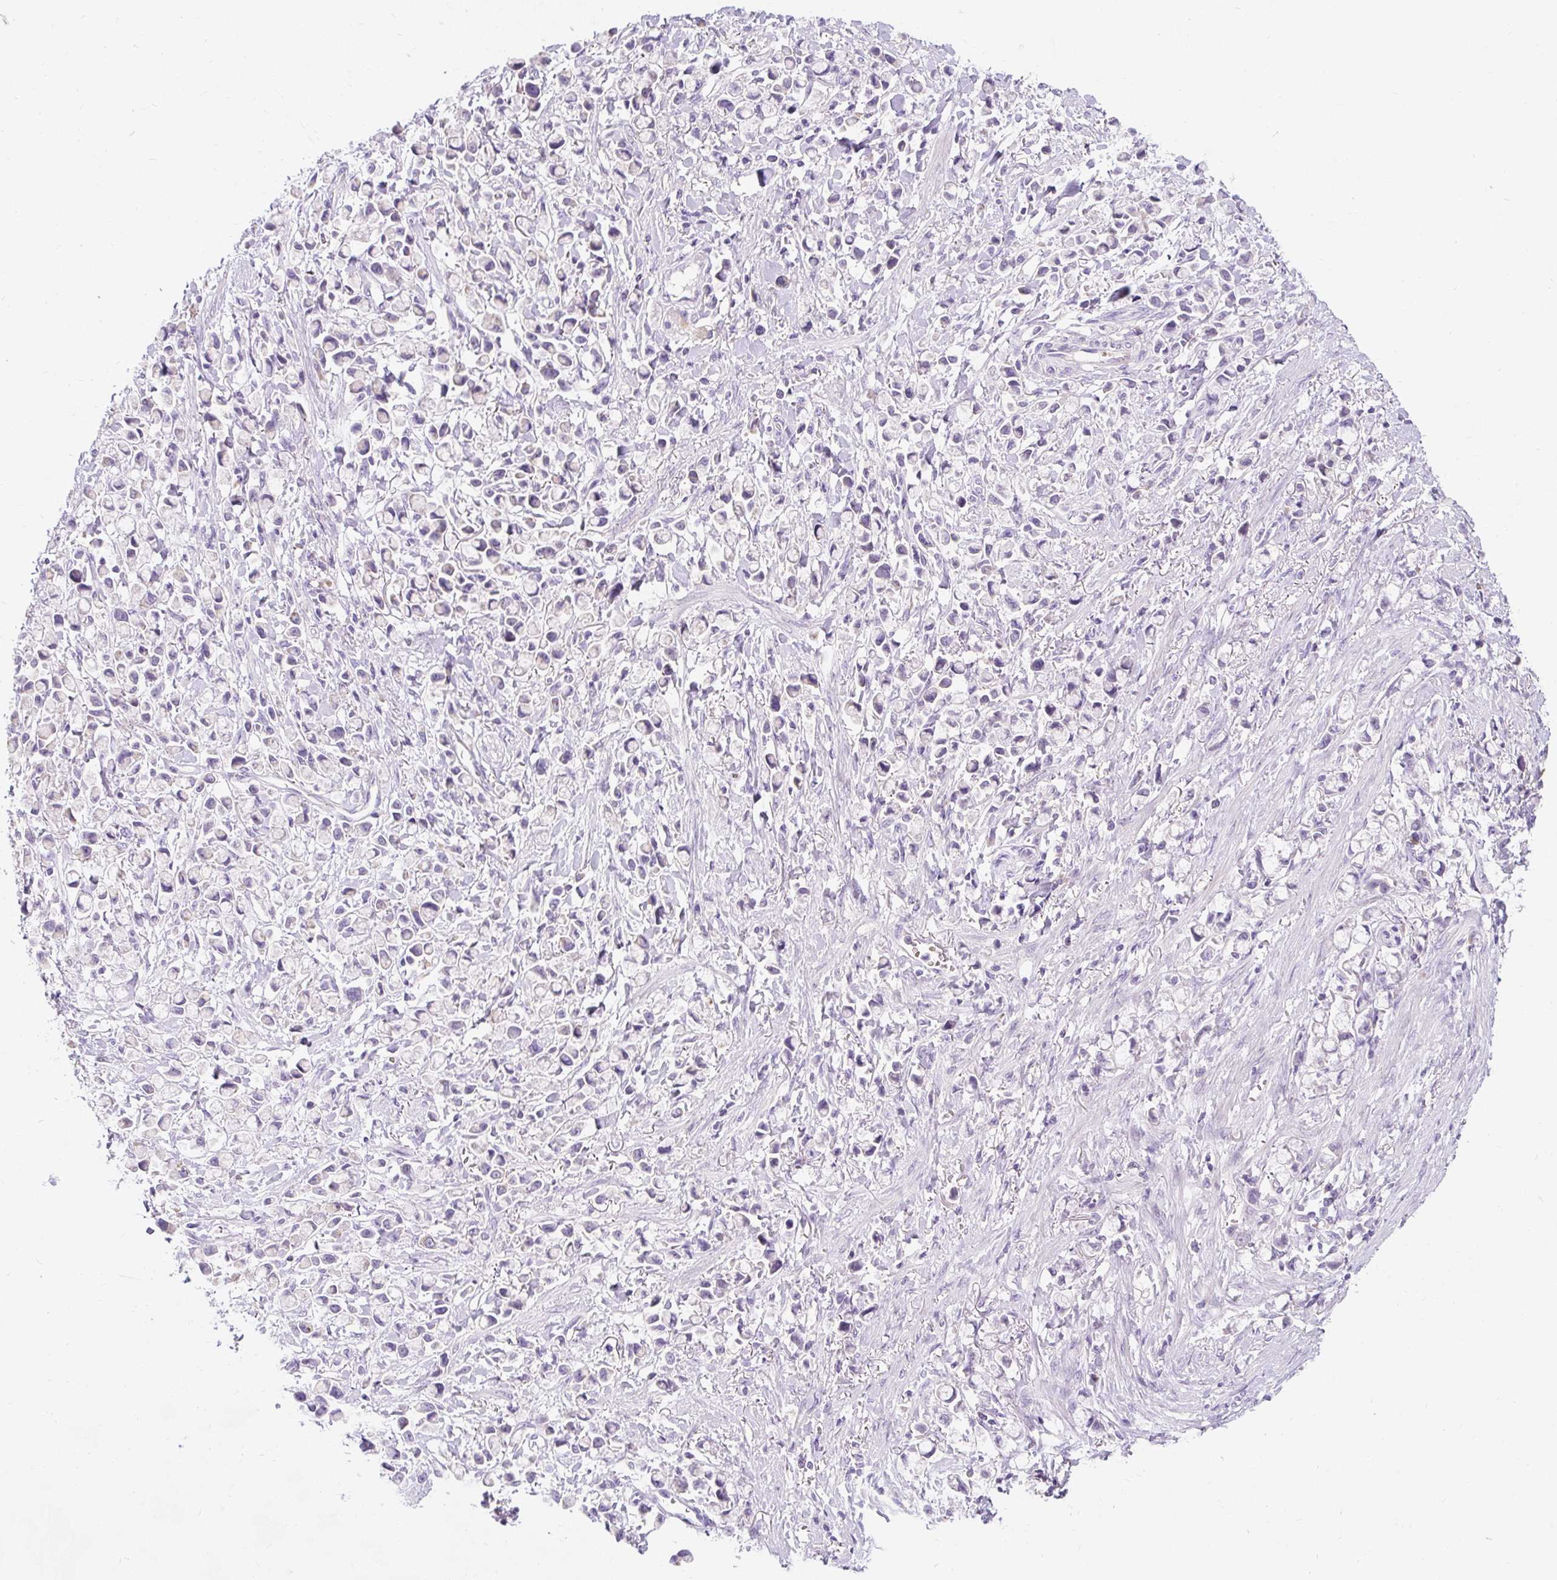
{"staining": {"intensity": "negative", "quantity": "none", "location": "none"}, "tissue": "stomach cancer", "cell_type": "Tumor cells", "image_type": "cancer", "snomed": [{"axis": "morphology", "description": "Adenocarcinoma, NOS"}, {"axis": "topography", "description": "Stomach"}], "caption": "DAB immunohistochemical staining of stomach cancer shows no significant positivity in tumor cells. The staining was performed using DAB to visualize the protein expression in brown, while the nuclei were stained in blue with hematoxylin (Magnification: 20x).", "gene": "DTX4", "patient": {"sex": "female", "age": 81}}